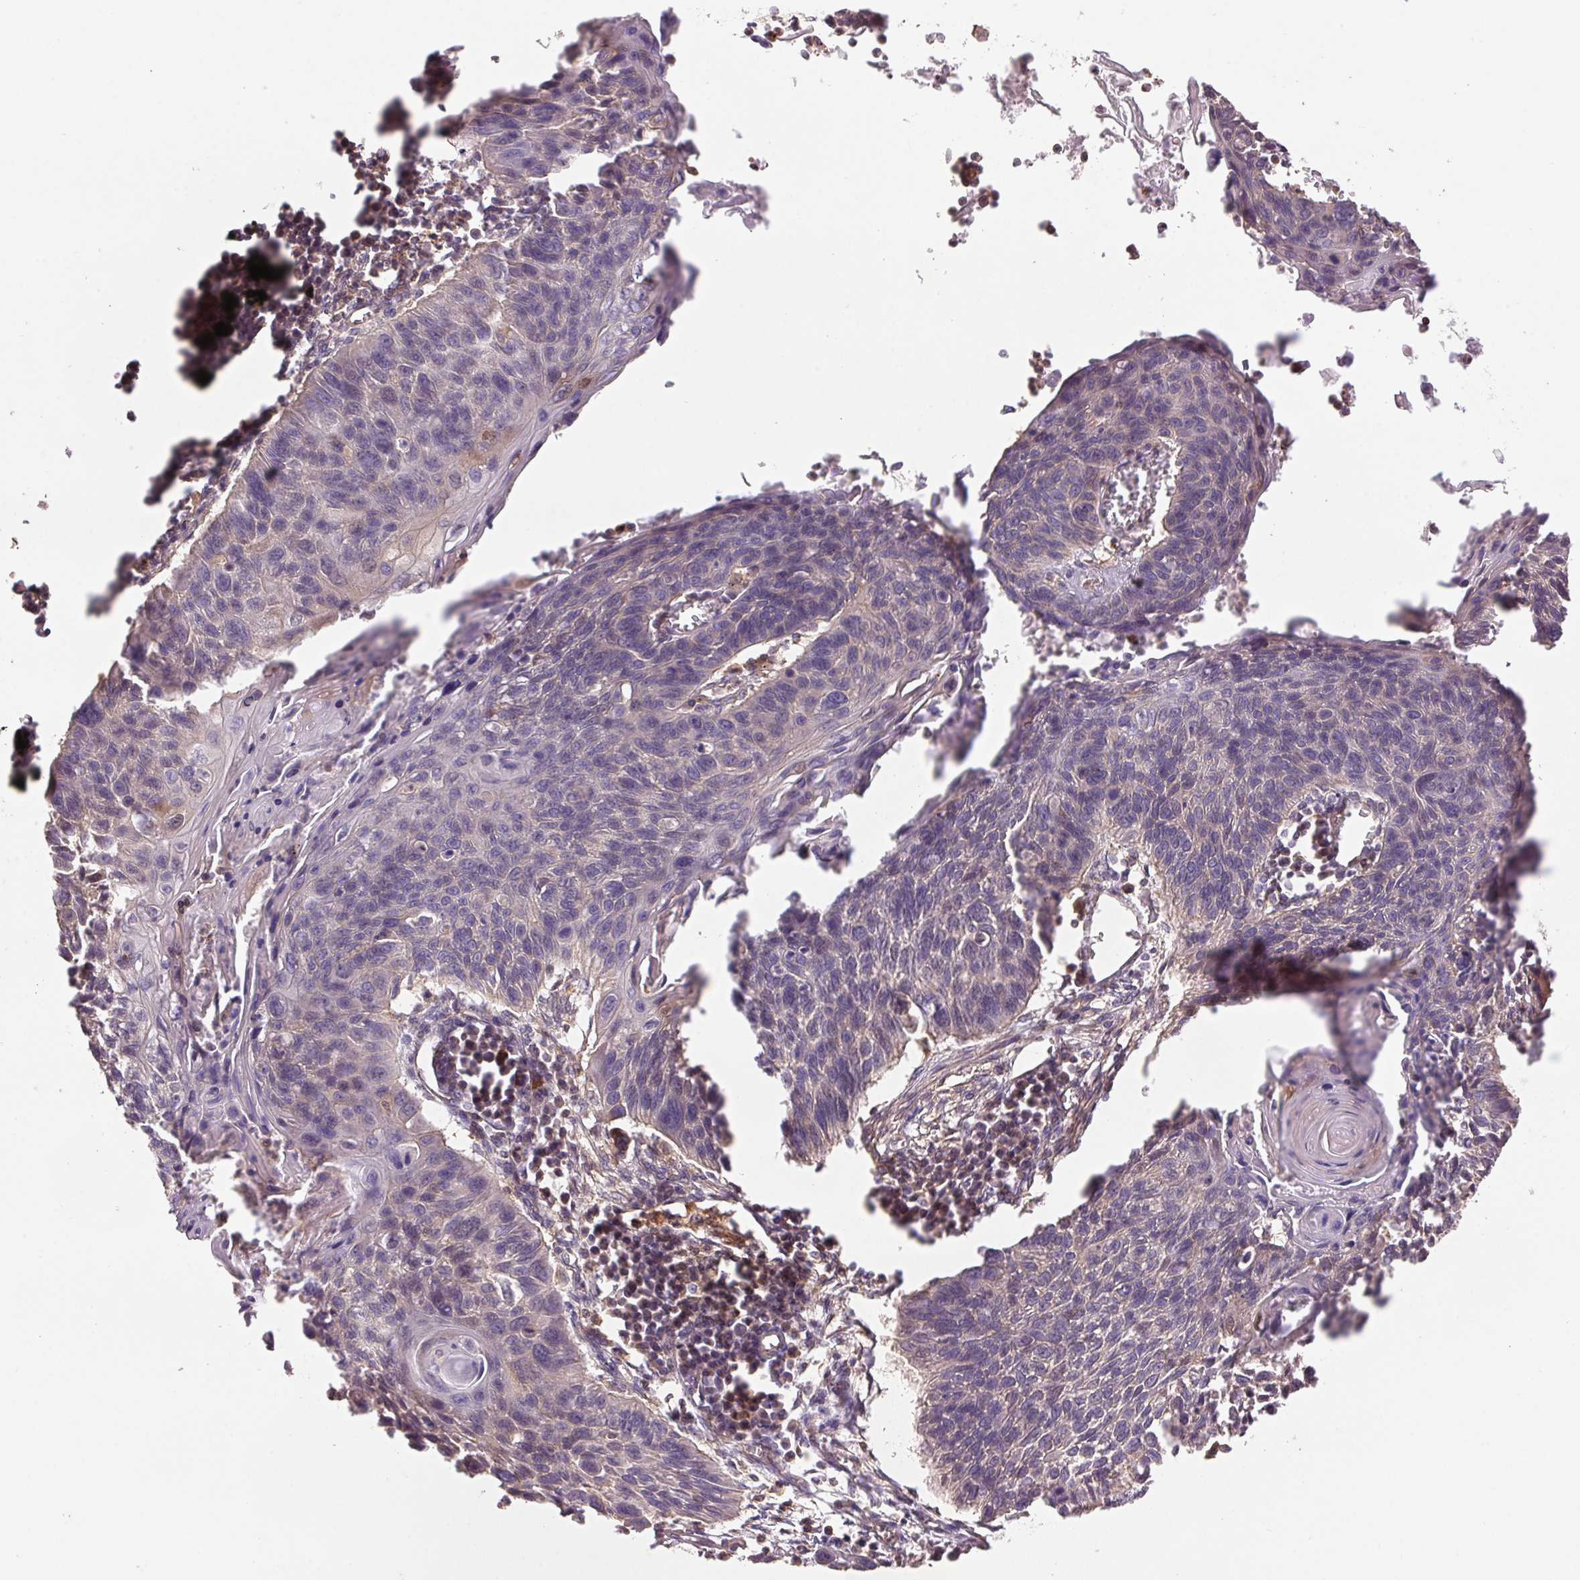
{"staining": {"intensity": "negative", "quantity": "none", "location": "none"}, "tissue": "lung cancer", "cell_type": "Tumor cells", "image_type": "cancer", "snomed": [{"axis": "morphology", "description": "Squamous cell carcinoma, NOS"}, {"axis": "topography", "description": "Lung"}], "caption": "Tumor cells show no significant expression in squamous cell carcinoma (lung).", "gene": "TUBA3D", "patient": {"sex": "male", "age": 78}}